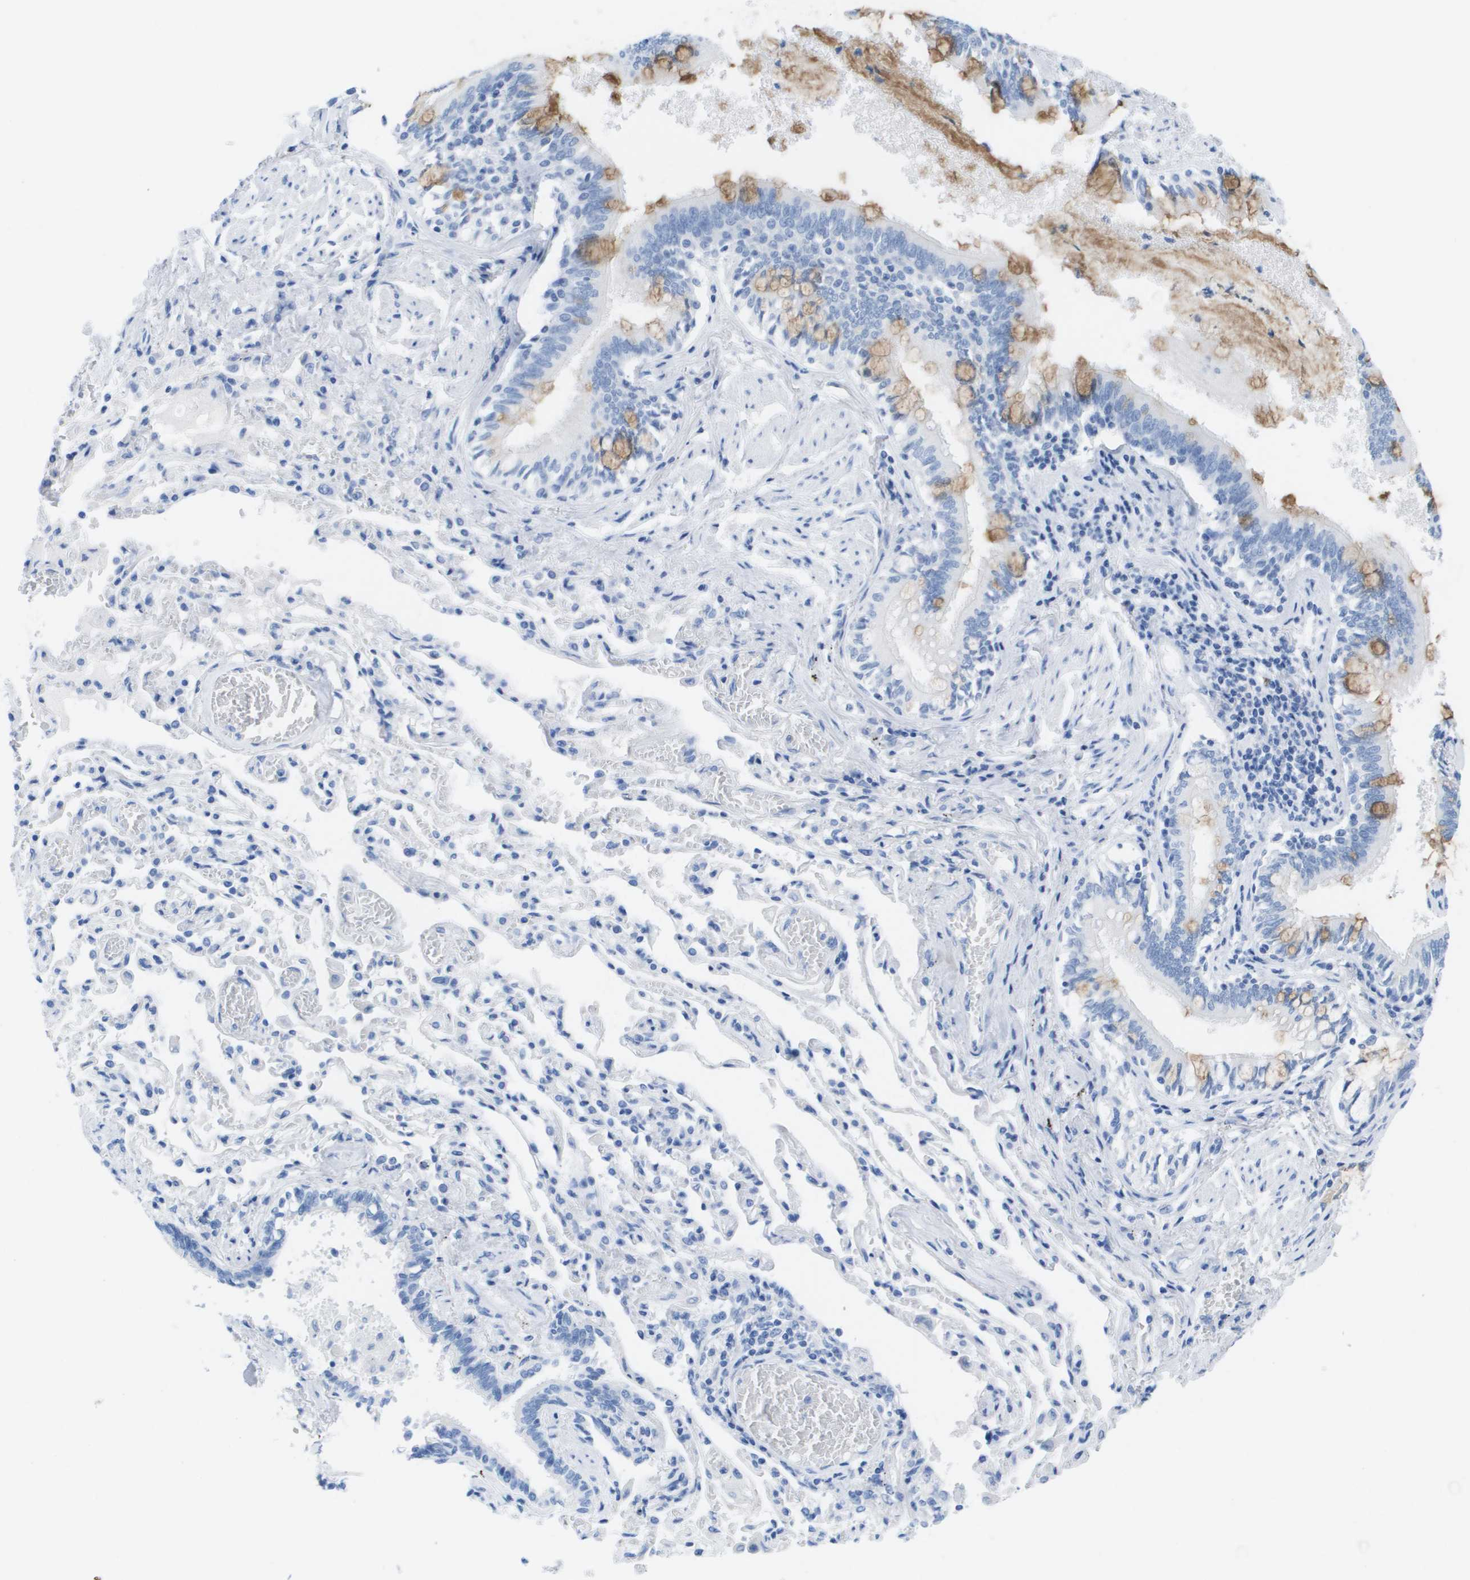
{"staining": {"intensity": "weak", "quantity": "<25%", "location": "cytoplasmic/membranous"}, "tissue": "bronchus", "cell_type": "Respiratory epithelial cells", "image_type": "normal", "snomed": [{"axis": "morphology", "description": "Normal tissue, NOS"}, {"axis": "morphology", "description": "Inflammation, NOS"}, {"axis": "topography", "description": "Cartilage tissue"}, {"axis": "topography", "description": "Lung"}], "caption": "Micrograph shows no significant protein staining in respiratory epithelial cells of normal bronchus. (DAB (3,3'-diaminobenzidine) immunohistochemistry, high magnification).", "gene": "KCNA3", "patient": {"sex": "male", "age": 71}}